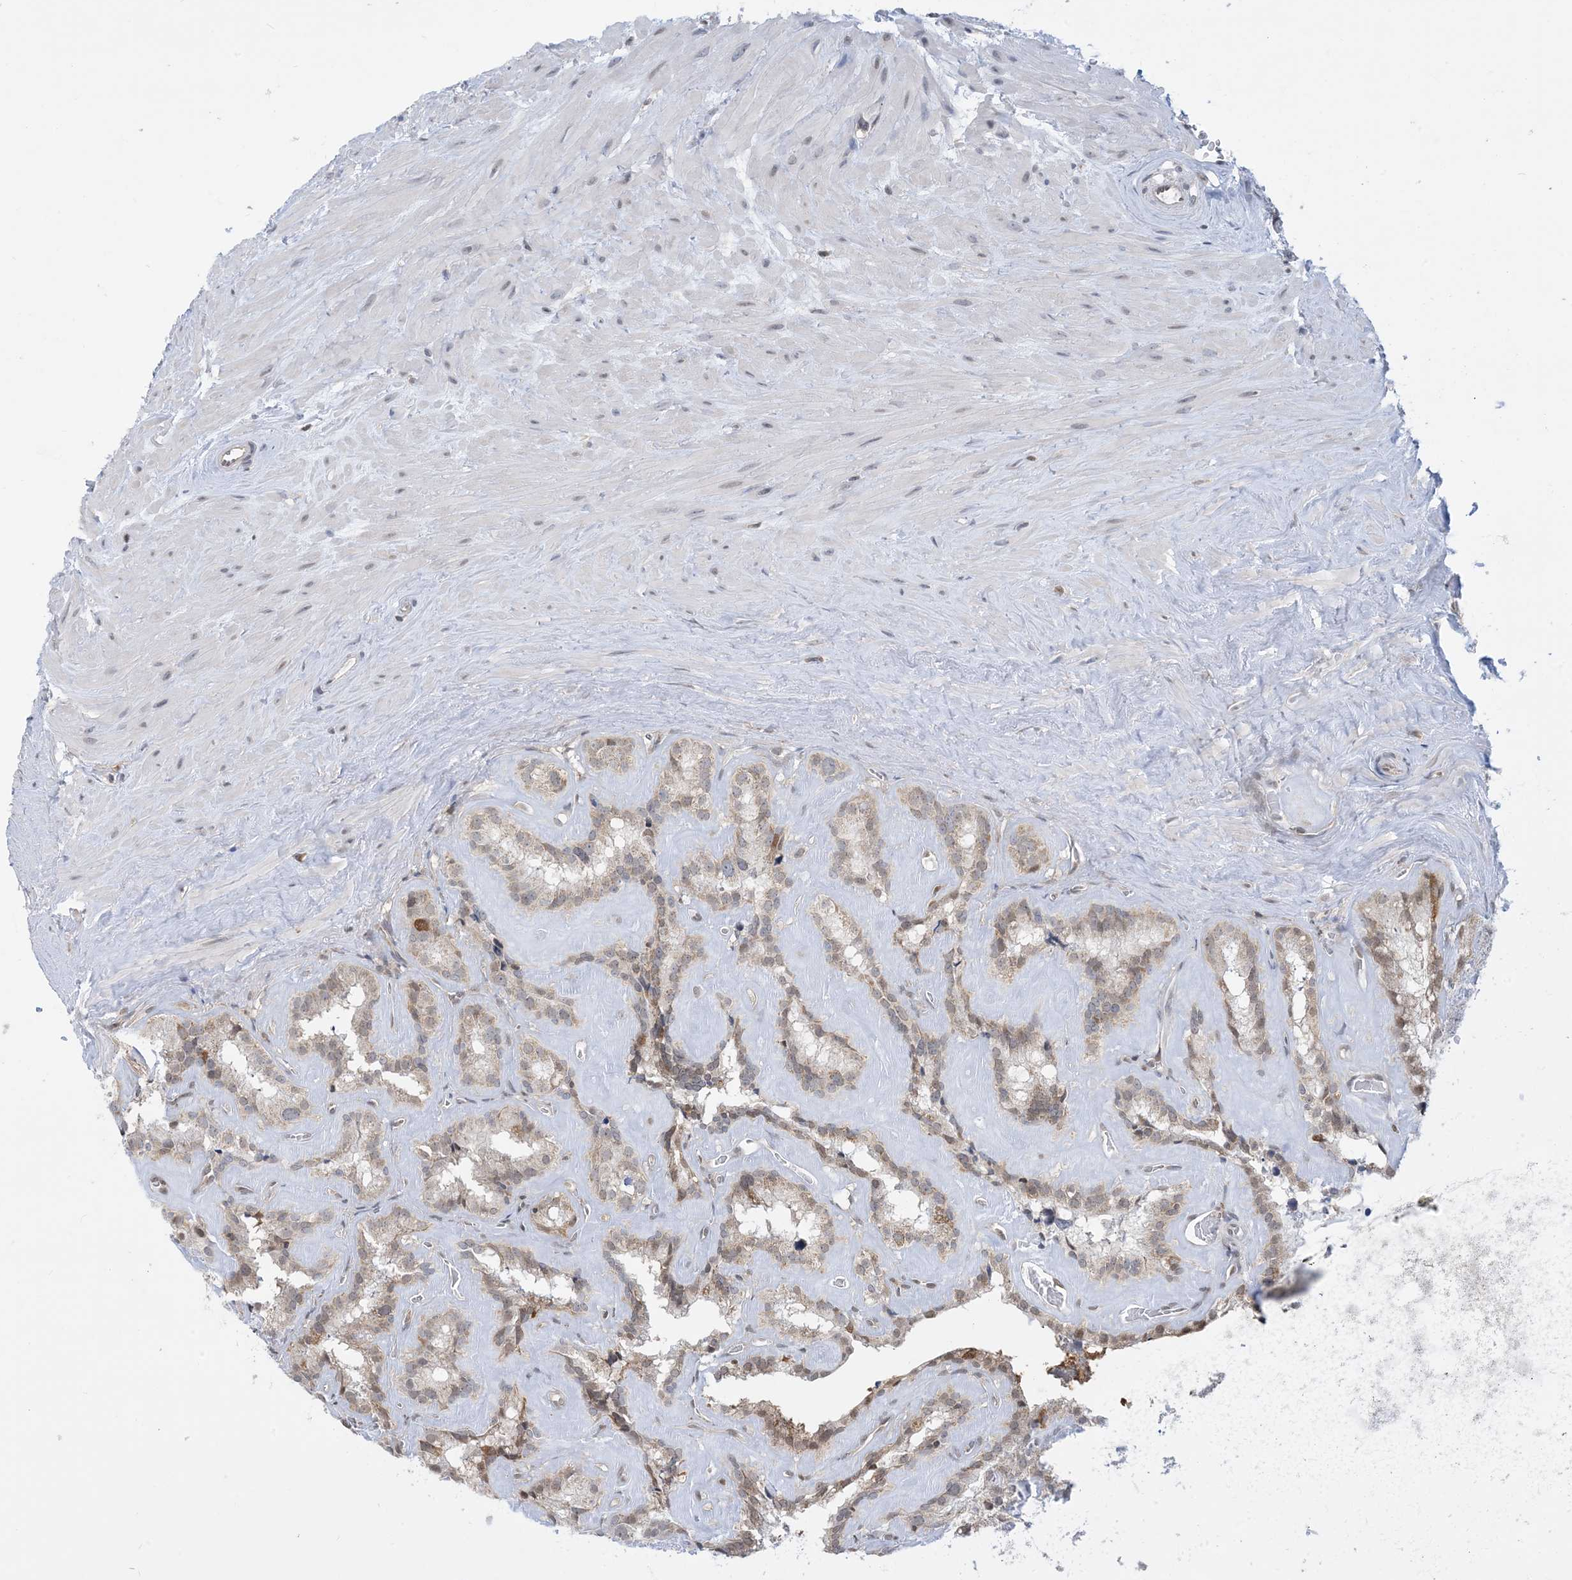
{"staining": {"intensity": "weak", "quantity": "25%-75%", "location": "cytoplasmic/membranous,nuclear"}, "tissue": "seminal vesicle", "cell_type": "Glandular cells", "image_type": "normal", "snomed": [{"axis": "morphology", "description": "Normal tissue, NOS"}, {"axis": "topography", "description": "Prostate"}, {"axis": "topography", "description": "Seminal veicle"}], "caption": "Protein staining of unremarkable seminal vesicle demonstrates weak cytoplasmic/membranous,nuclear expression in about 25%-75% of glandular cells.", "gene": "CASP4", "patient": {"sex": "male", "age": 59}}